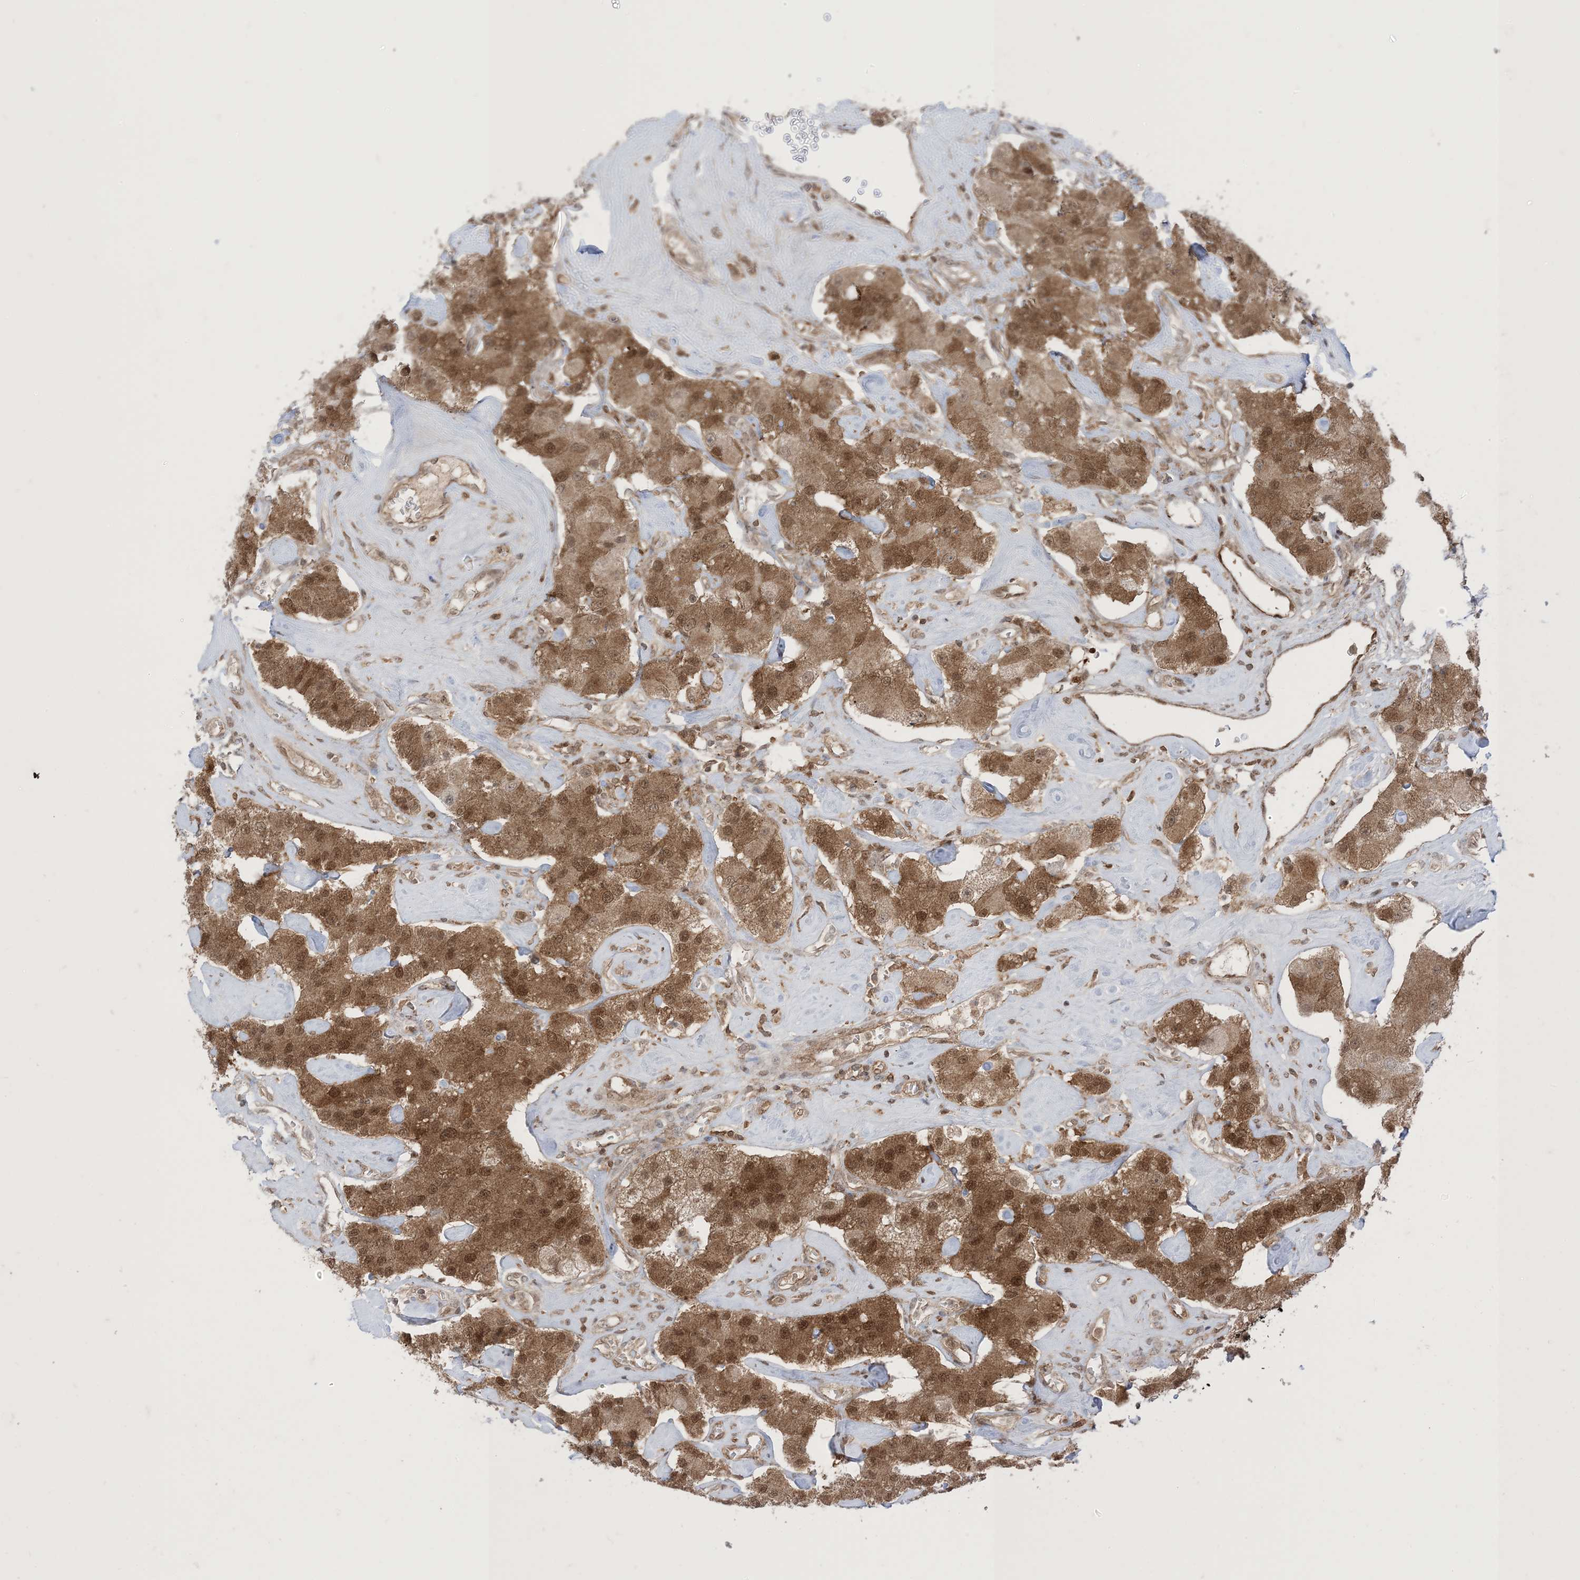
{"staining": {"intensity": "moderate", "quantity": ">75%", "location": "cytoplasmic/membranous,nuclear"}, "tissue": "carcinoid", "cell_type": "Tumor cells", "image_type": "cancer", "snomed": [{"axis": "morphology", "description": "Carcinoid, malignant, NOS"}, {"axis": "topography", "description": "Pancreas"}], "caption": "Carcinoid (malignant) was stained to show a protein in brown. There is medium levels of moderate cytoplasmic/membranous and nuclear staining in about >75% of tumor cells.", "gene": "PTPA", "patient": {"sex": "male", "age": 41}}